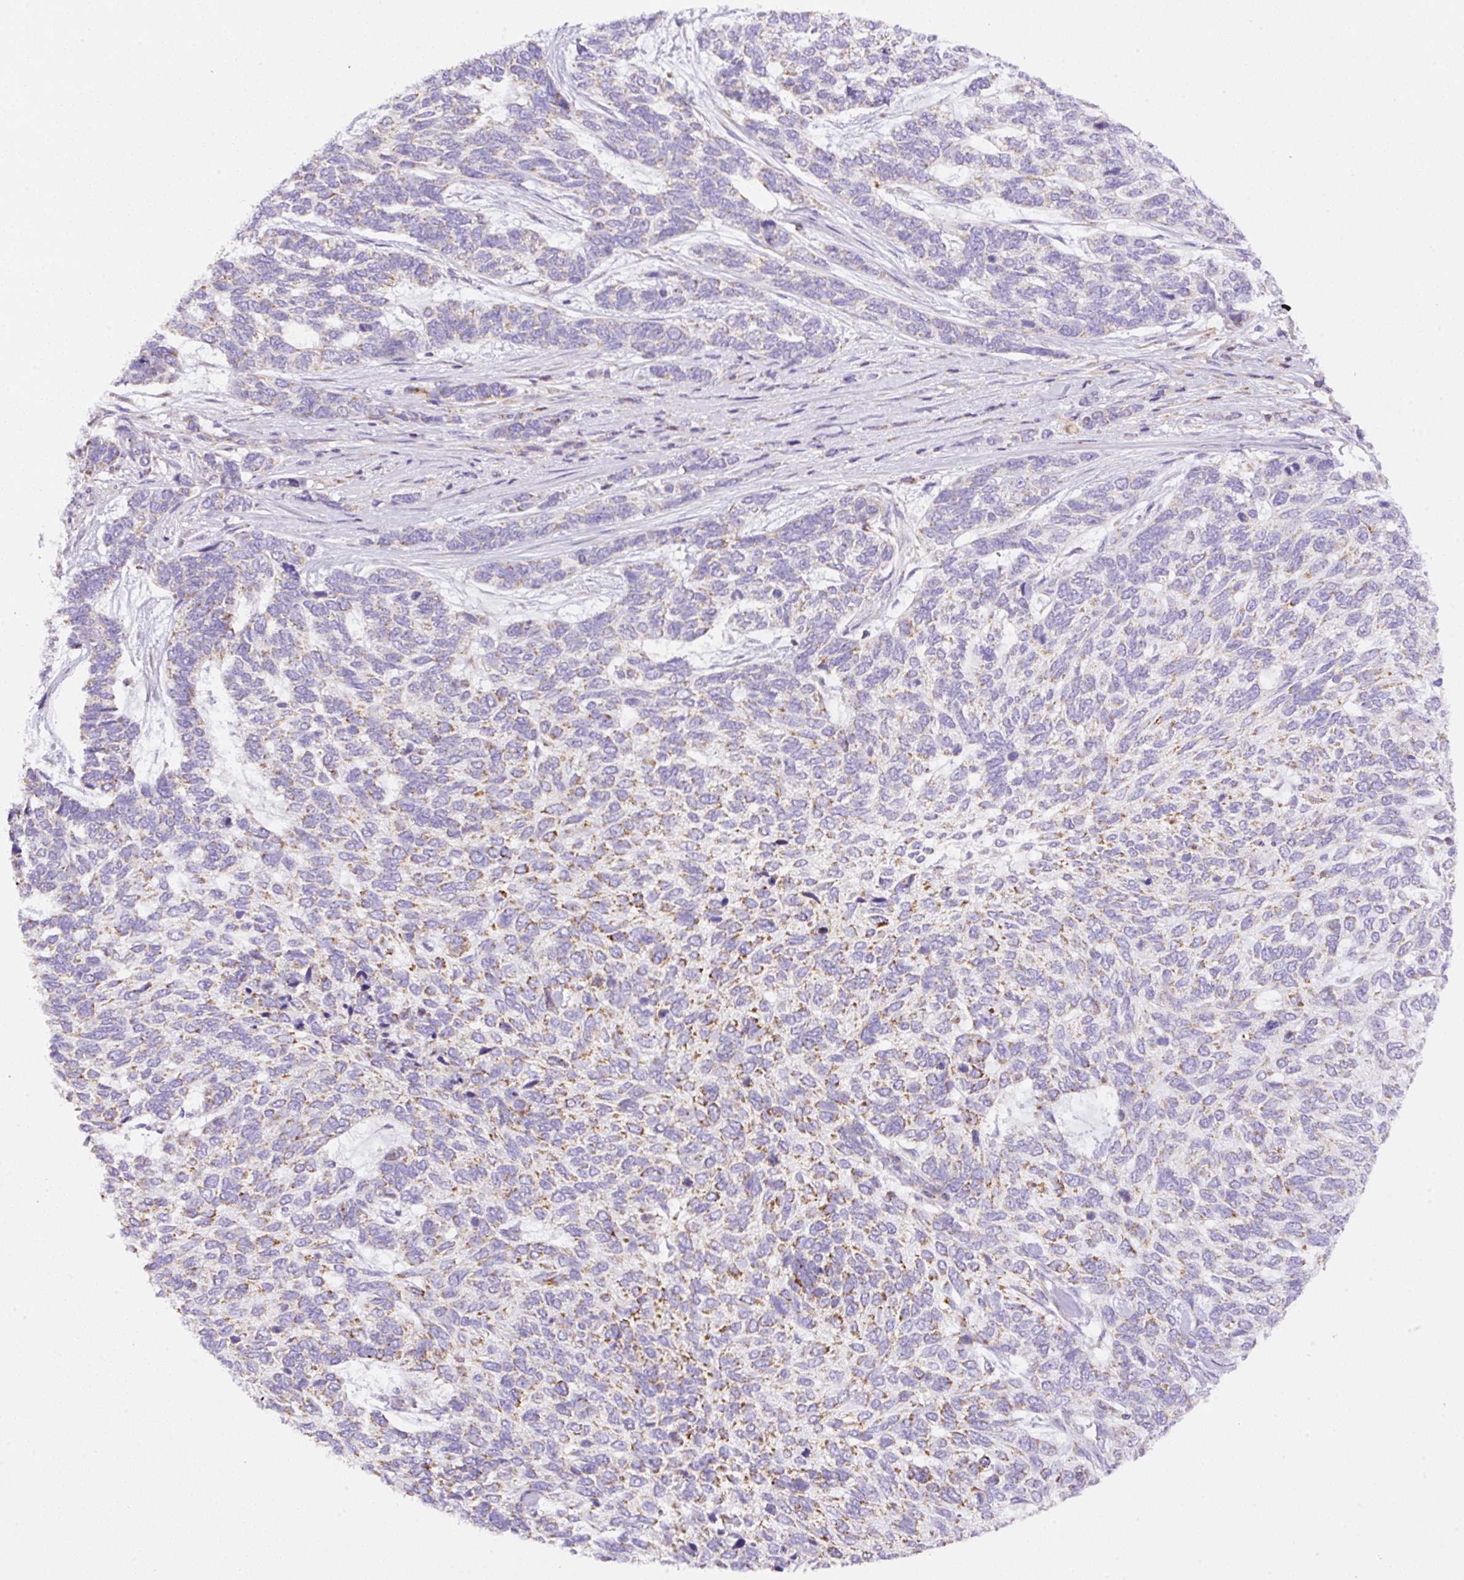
{"staining": {"intensity": "moderate", "quantity": "<25%", "location": "cytoplasmic/membranous"}, "tissue": "skin cancer", "cell_type": "Tumor cells", "image_type": "cancer", "snomed": [{"axis": "morphology", "description": "Basal cell carcinoma"}, {"axis": "topography", "description": "Skin"}], "caption": "An image of human skin cancer stained for a protein displays moderate cytoplasmic/membranous brown staining in tumor cells.", "gene": "NF1", "patient": {"sex": "female", "age": 65}}